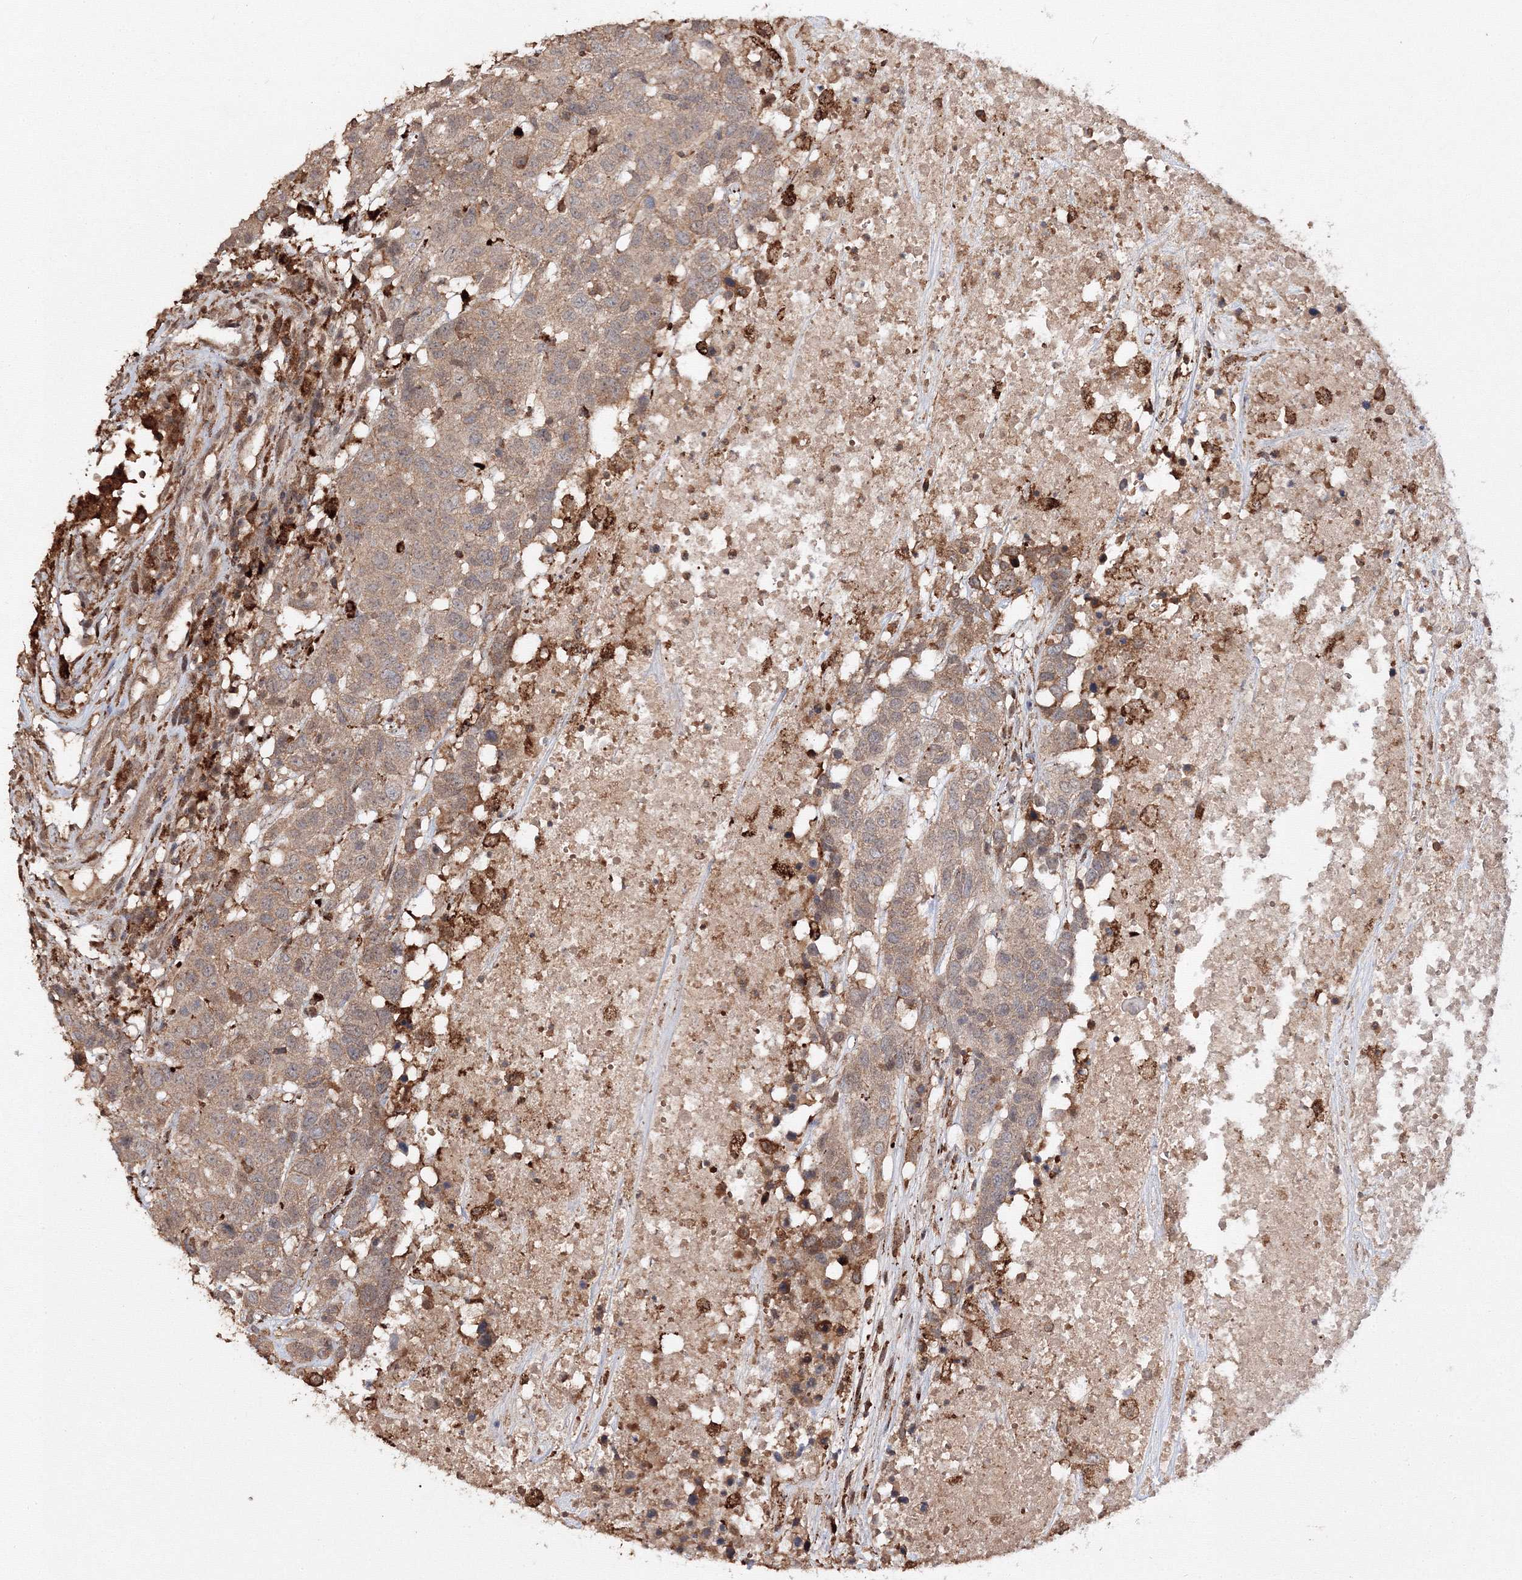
{"staining": {"intensity": "weak", "quantity": ">75%", "location": "cytoplasmic/membranous"}, "tissue": "head and neck cancer", "cell_type": "Tumor cells", "image_type": "cancer", "snomed": [{"axis": "morphology", "description": "Squamous cell carcinoma, NOS"}, {"axis": "topography", "description": "Head-Neck"}], "caption": "A histopathology image showing weak cytoplasmic/membranous staining in approximately >75% of tumor cells in head and neck cancer (squamous cell carcinoma), as visualized by brown immunohistochemical staining.", "gene": "DDO", "patient": {"sex": "male", "age": 66}}